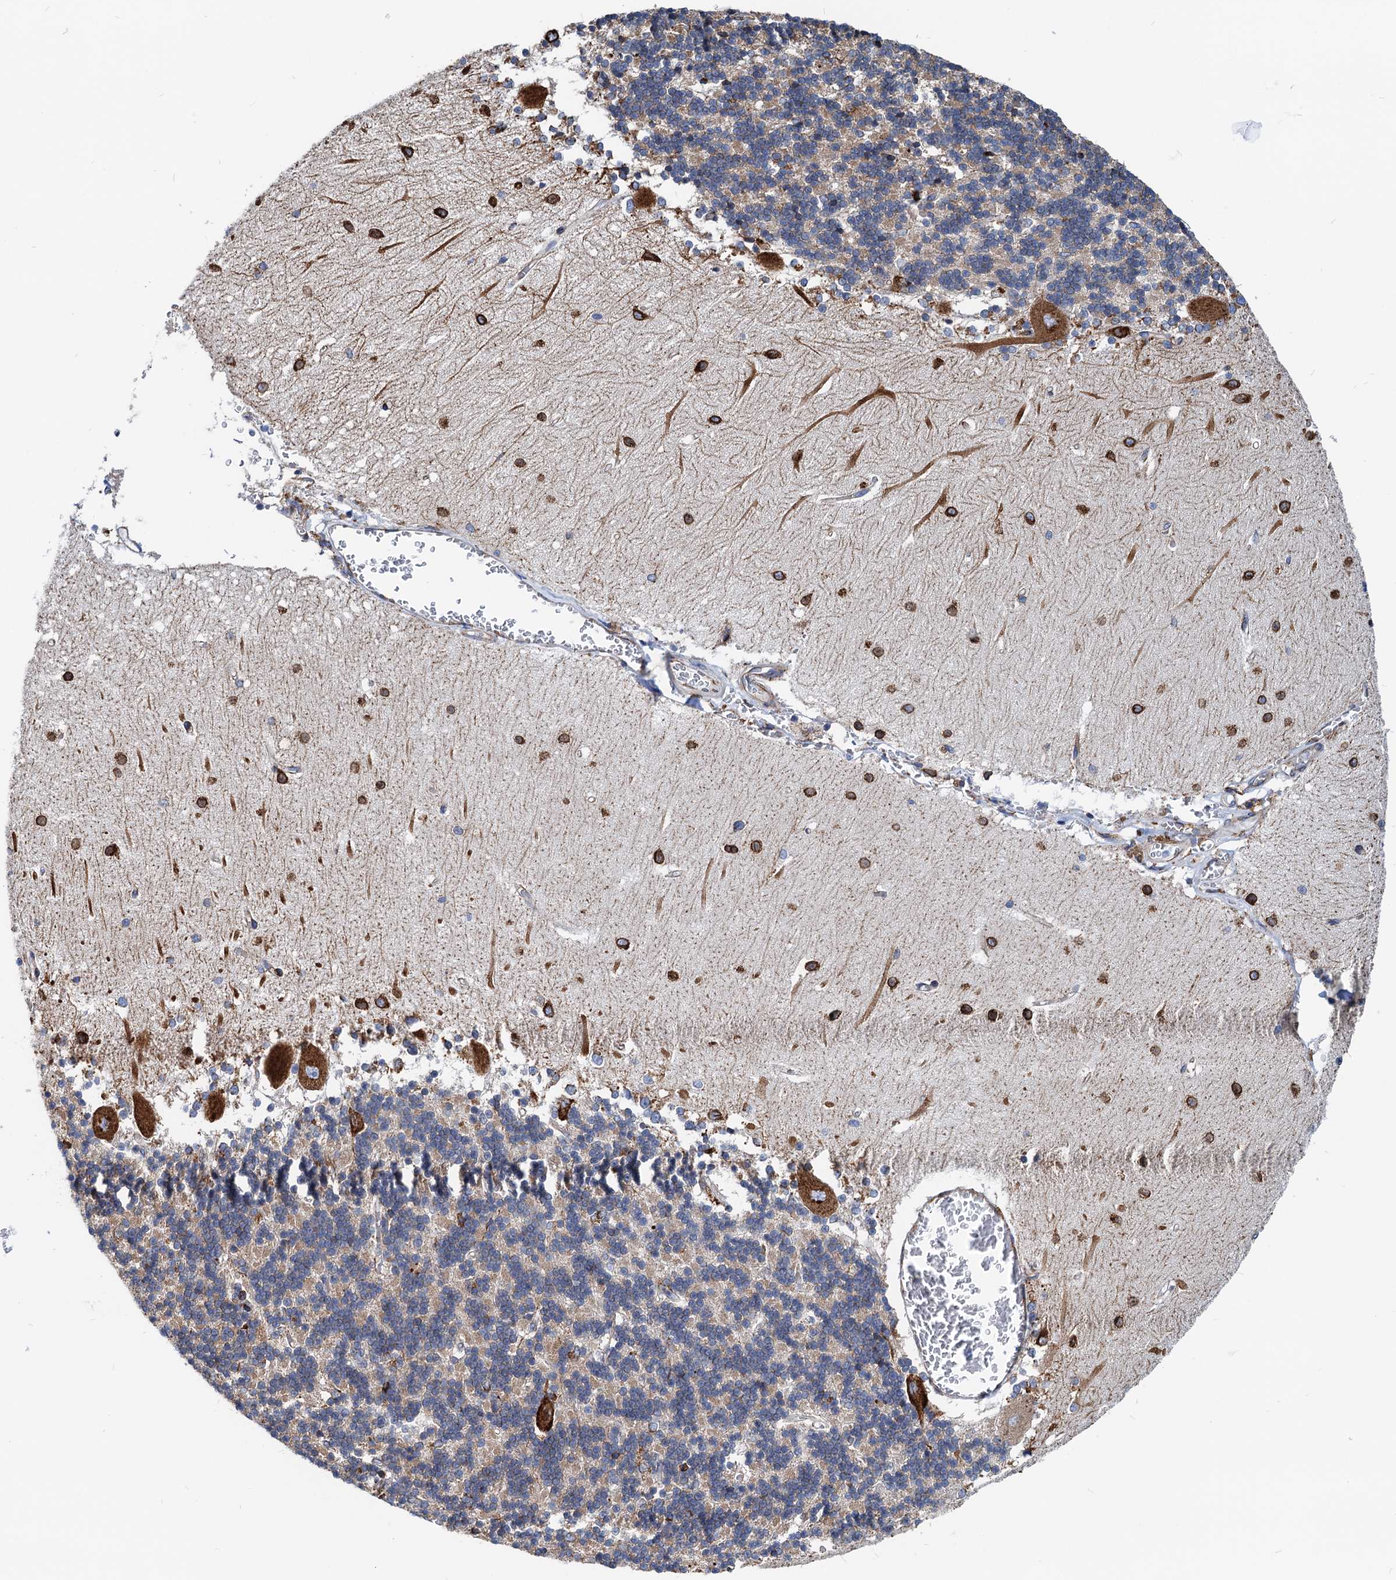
{"staining": {"intensity": "weak", "quantity": "<25%", "location": "cytoplasmic/membranous"}, "tissue": "cerebellum", "cell_type": "Cells in granular layer", "image_type": "normal", "snomed": [{"axis": "morphology", "description": "Normal tissue, NOS"}, {"axis": "topography", "description": "Cerebellum"}], "caption": "High magnification brightfield microscopy of benign cerebellum stained with DAB (3,3'-diaminobenzidine) (brown) and counterstained with hematoxylin (blue): cells in granular layer show no significant positivity. (DAB (3,3'-diaminobenzidine) immunohistochemistry (IHC) with hematoxylin counter stain).", "gene": "HSPA5", "patient": {"sex": "male", "age": 37}}